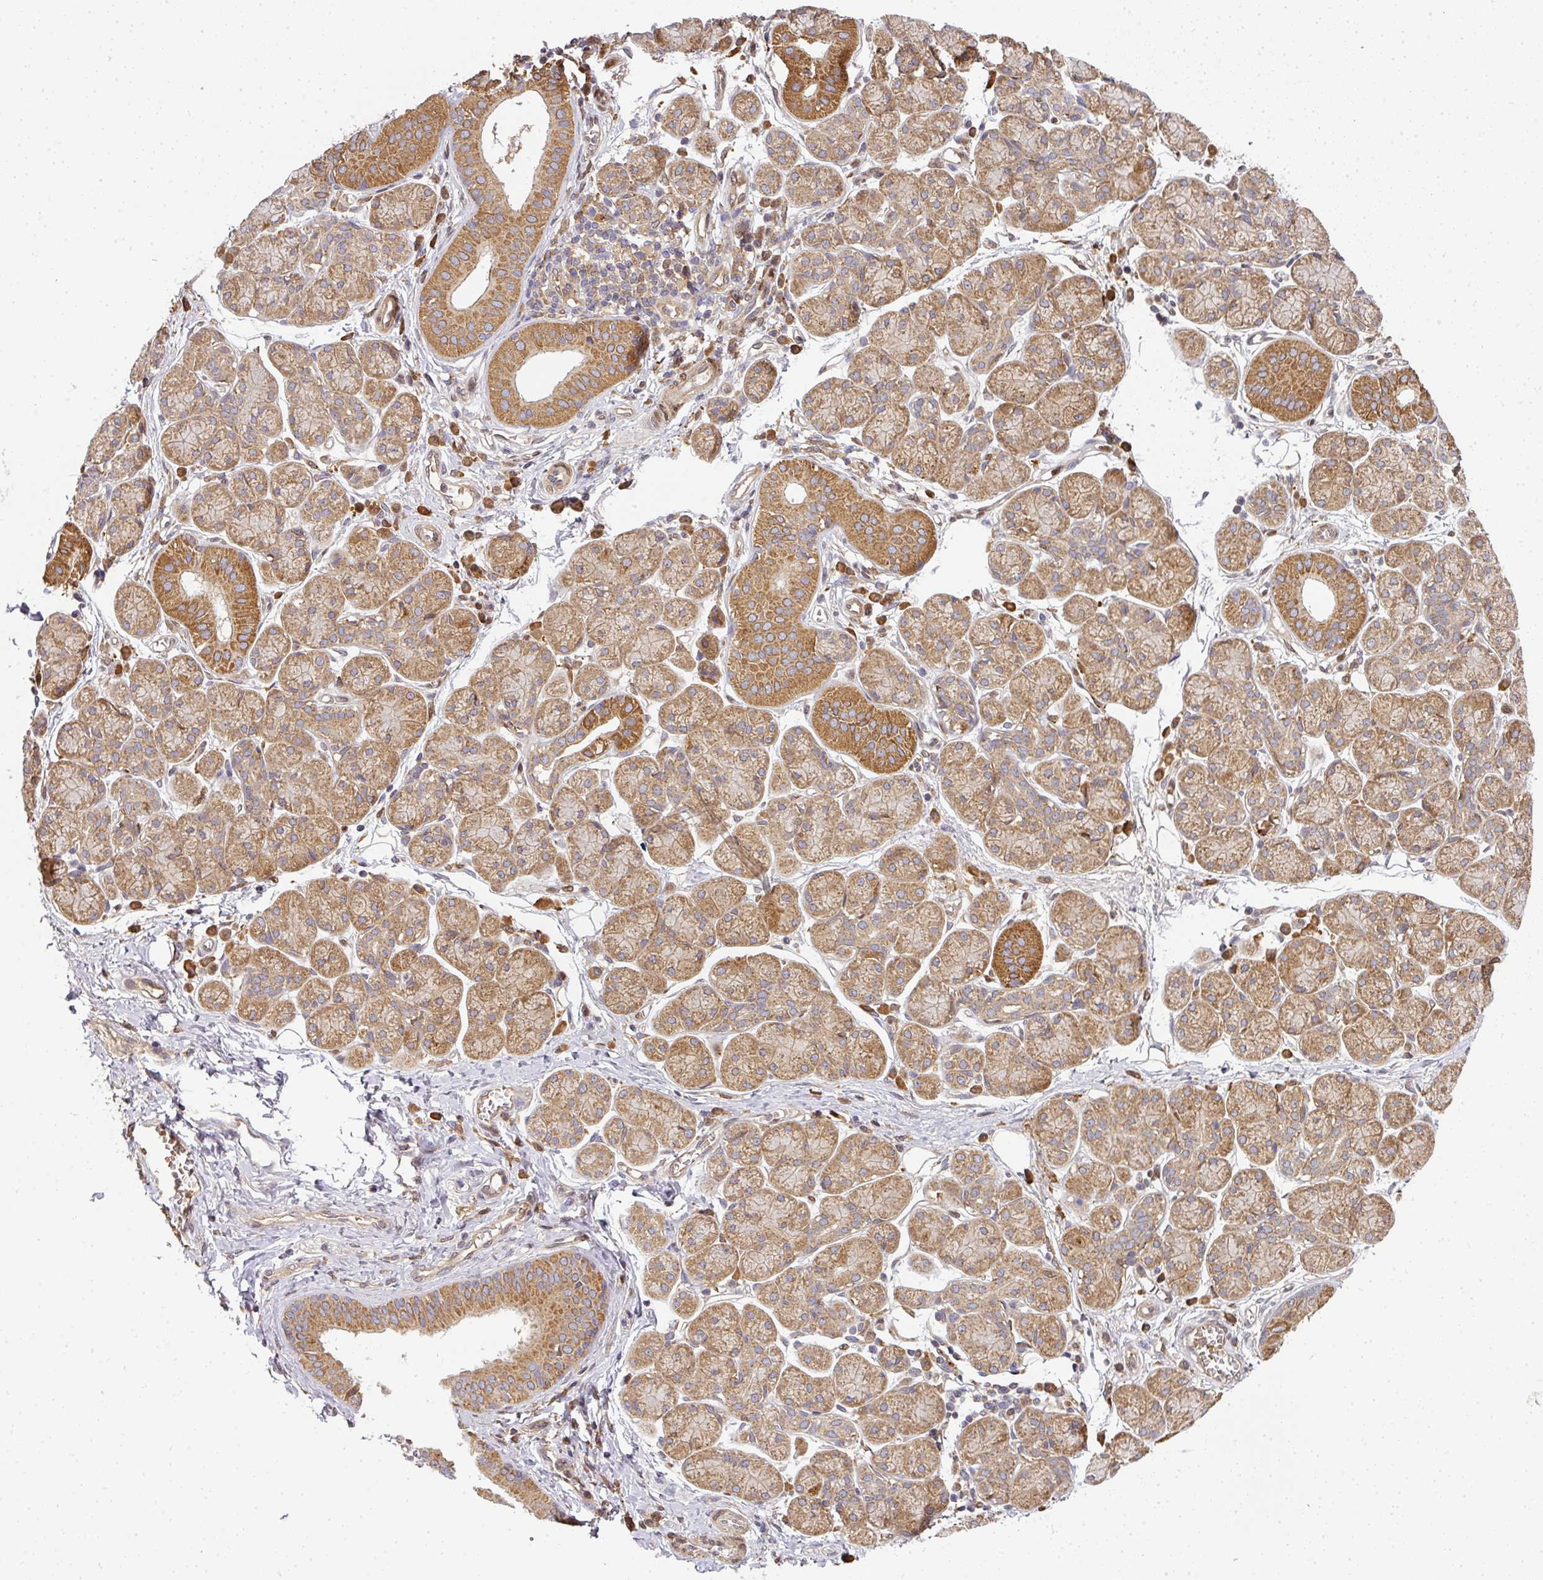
{"staining": {"intensity": "strong", "quantity": "25%-75%", "location": "cytoplasmic/membranous"}, "tissue": "salivary gland", "cell_type": "Glandular cells", "image_type": "normal", "snomed": [{"axis": "morphology", "description": "Normal tissue, NOS"}, {"axis": "morphology", "description": "Inflammation, NOS"}, {"axis": "topography", "description": "Lymph node"}, {"axis": "topography", "description": "Salivary gland"}], "caption": "This photomicrograph exhibits IHC staining of normal salivary gland, with high strong cytoplasmic/membranous positivity in about 25%-75% of glandular cells.", "gene": "MALSU1", "patient": {"sex": "male", "age": 3}}